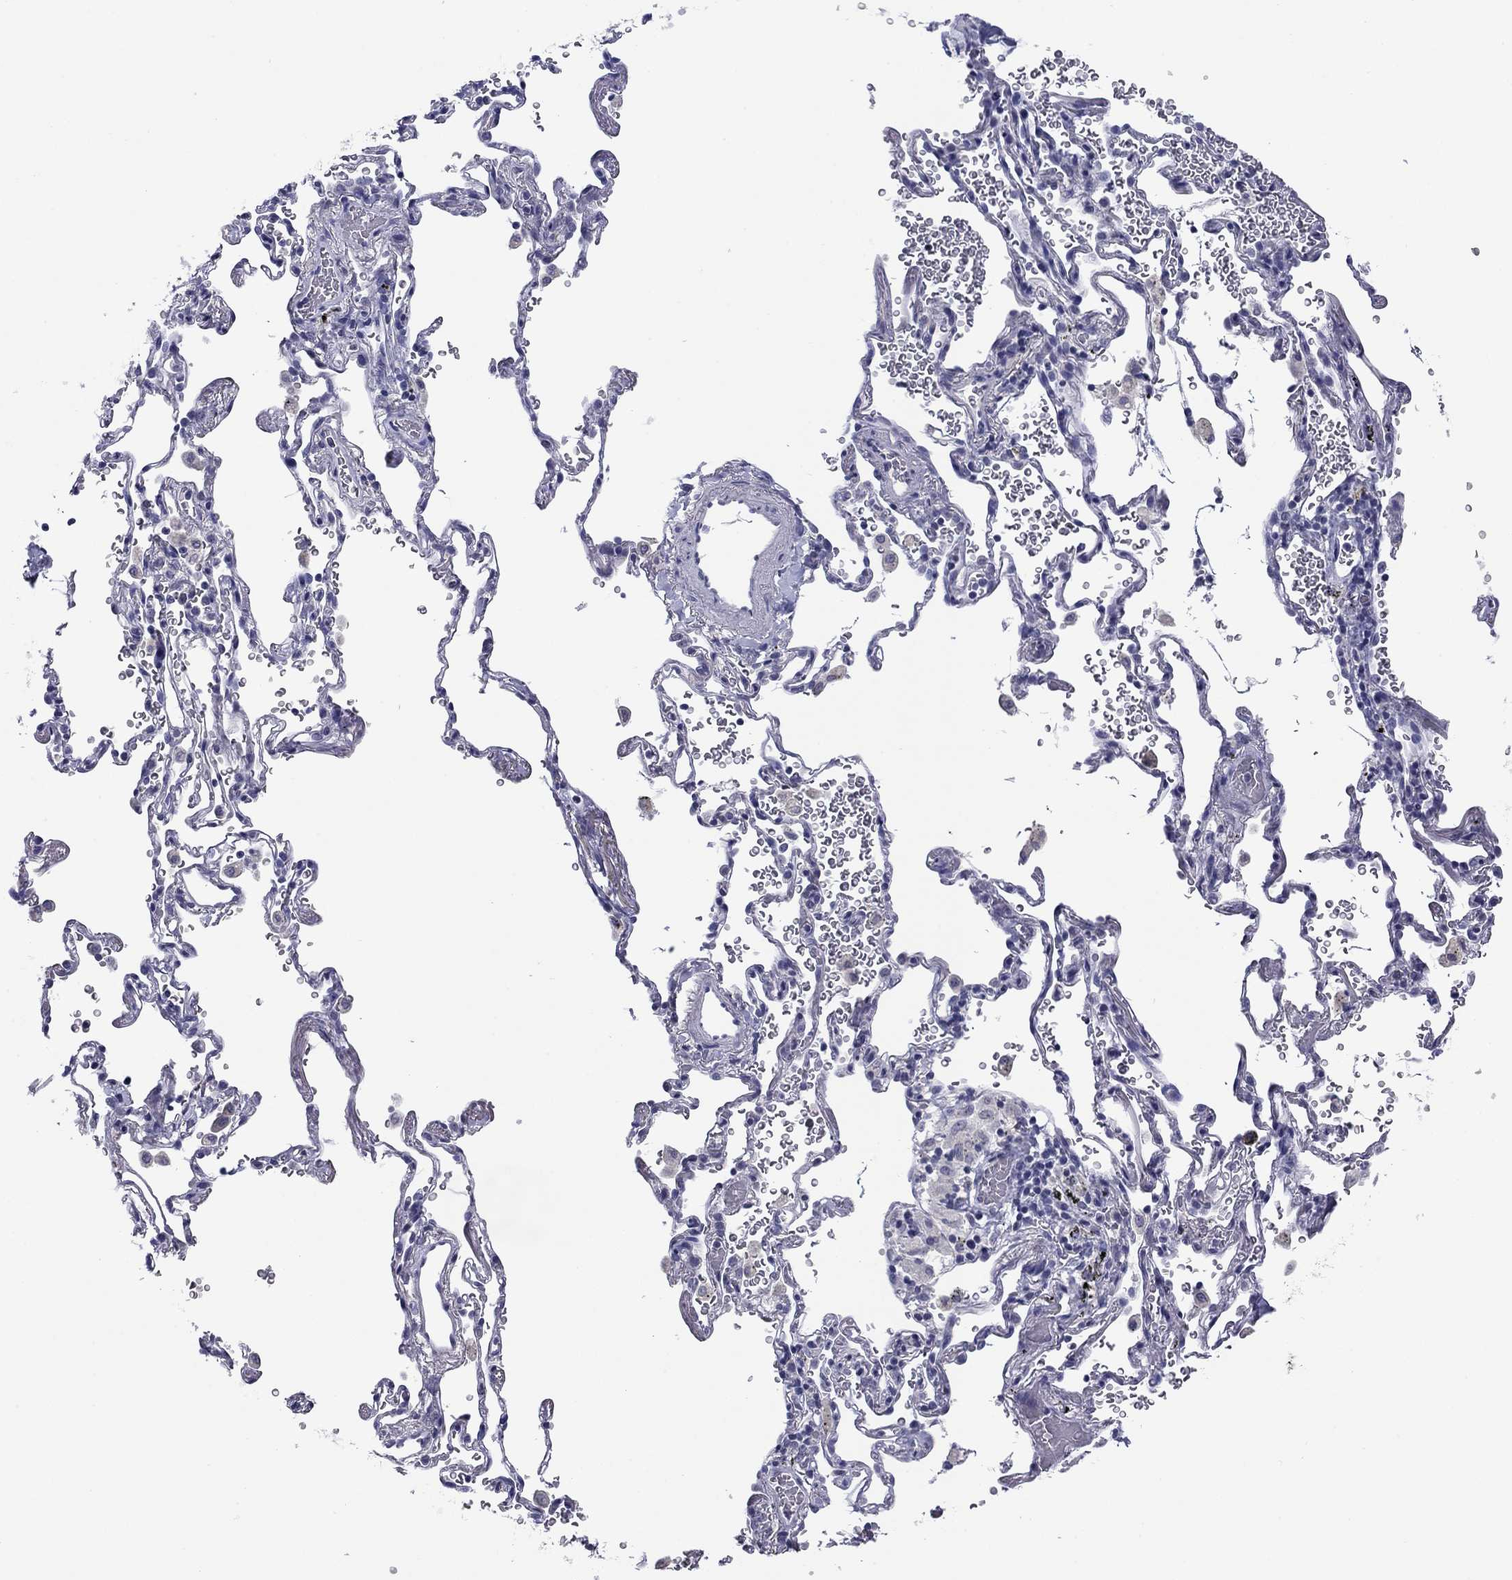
{"staining": {"intensity": "negative", "quantity": "none", "location": "none"}, "tissue": "soft tissue", "cell_type": "Fibroblasts", "image_type": "normal", "snomed": [{"axis": "morphology", "description": "Normal tissue, NOS"}, {"axis": "morphology", "description": "Adenocarcinoma, NOS"}, {"axis": "topography", "description": "Cartilage tissue"}, {"axis": "topography", "description": "Lung"}], "caption": "DAB (3,3'-diaminobenzidine) immunohistochemical staining of unremarkable human soft tissue displays no significant expression in fibroblasts. (DAB (3,3'-diaminobenzidine) IHC with hematoxylin counter stain).", "gene": "HAO1", "patient": {"sex": "male", "age": 59}}